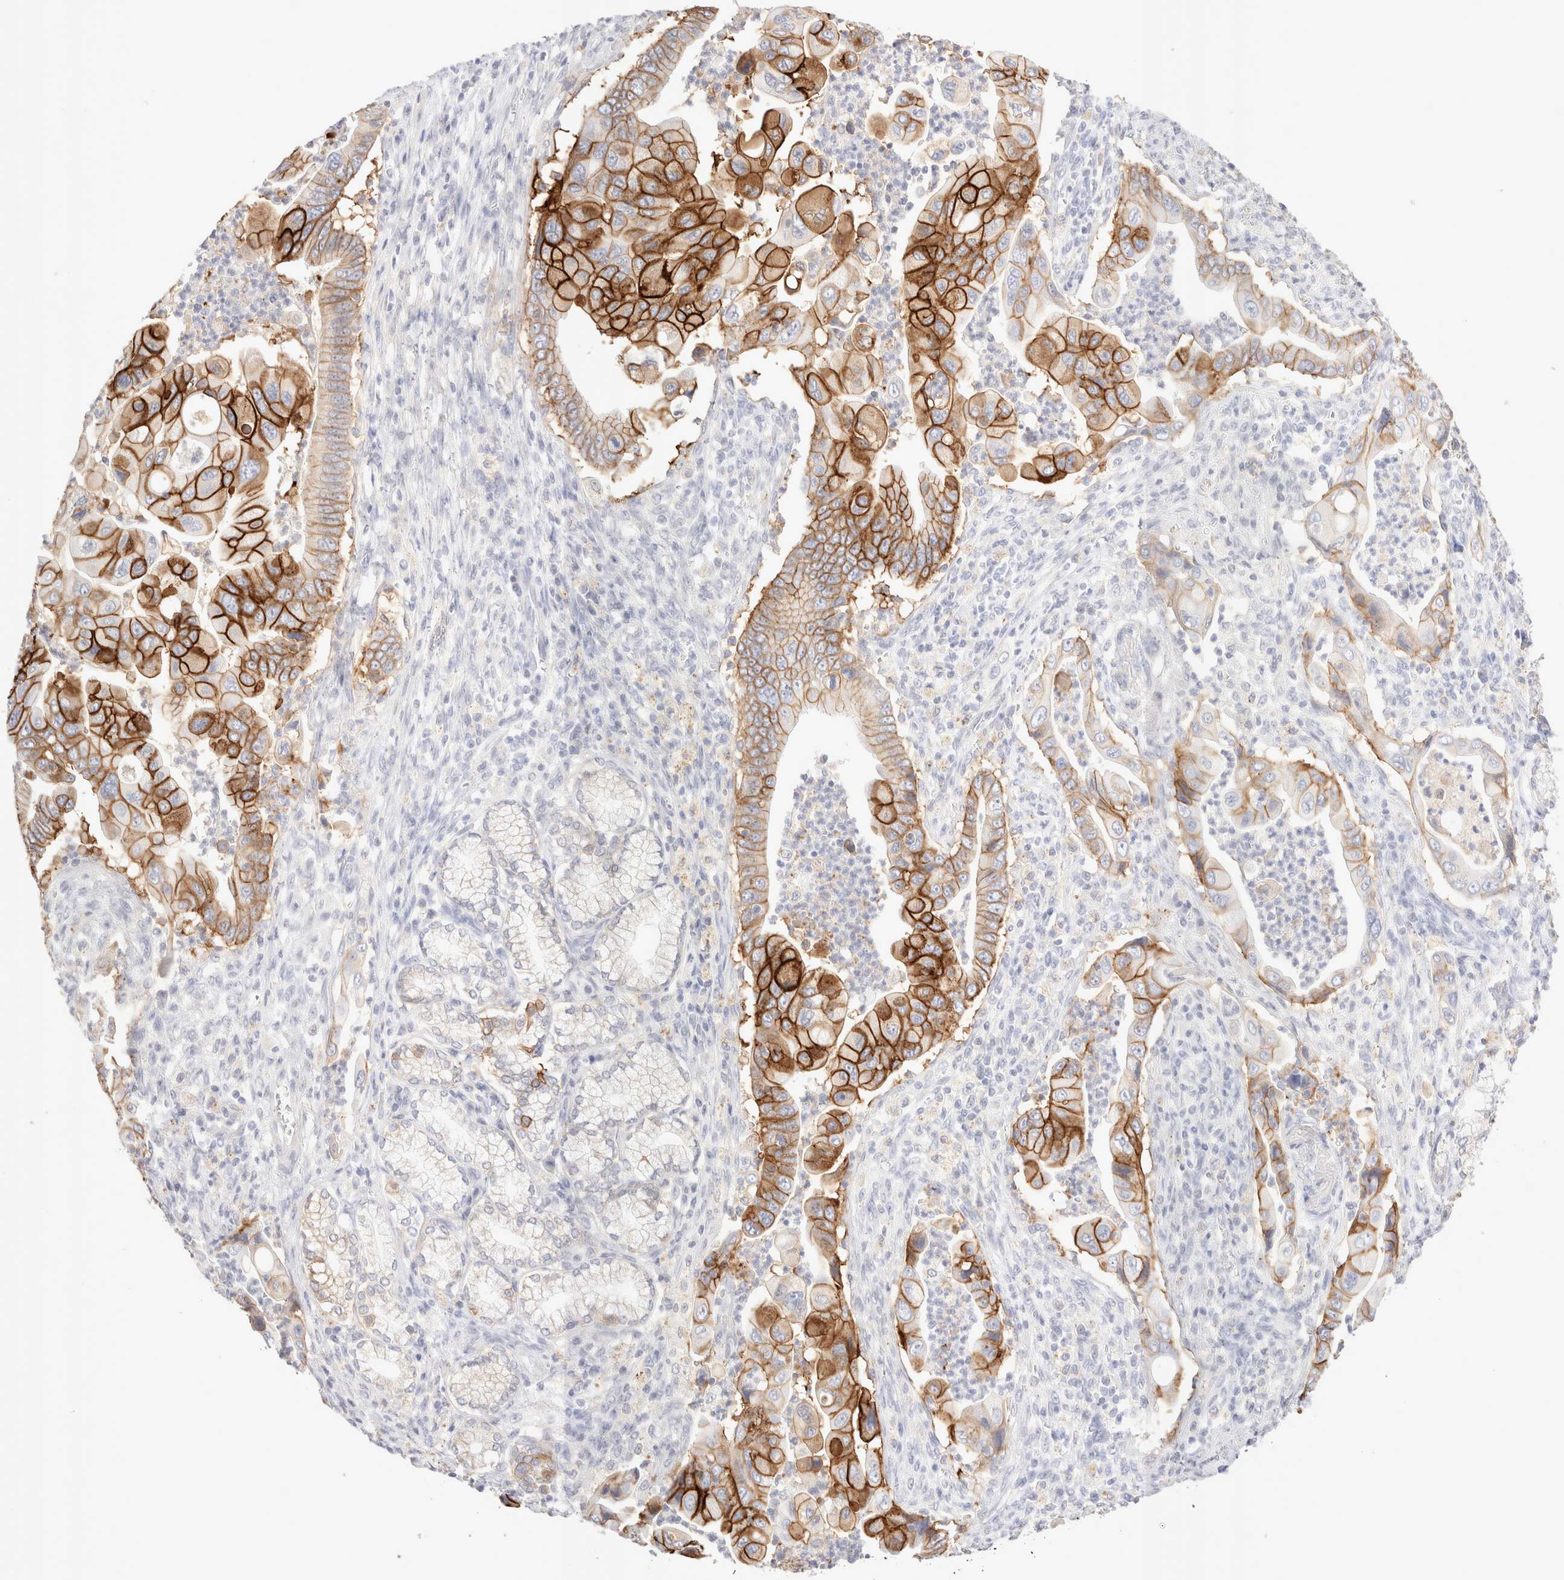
{"staining": {"intensity": "strong", "quantity": "25%-75%", "location": "cytoplasmic/membranous"}, "tissue": "pancreatic cancer", "cell_type": "Tumor cells", "image_type": "cancer", "snomed": [{"axis": "morphology", "description": "Adenocarcinoma, NOS"}, {"axis": "topography", "description": "Pancreas"}], "caption": "This image reveals pancreatic adenocarcinoma stained with IHC to label a protein in brown. The cytoplasmic/membranous of tumor cells show strong positivity for the protein. Nuclei are counter-stained blue.", "gene": "EPCAM", "patient": {"sex": "male", "age": 78}}